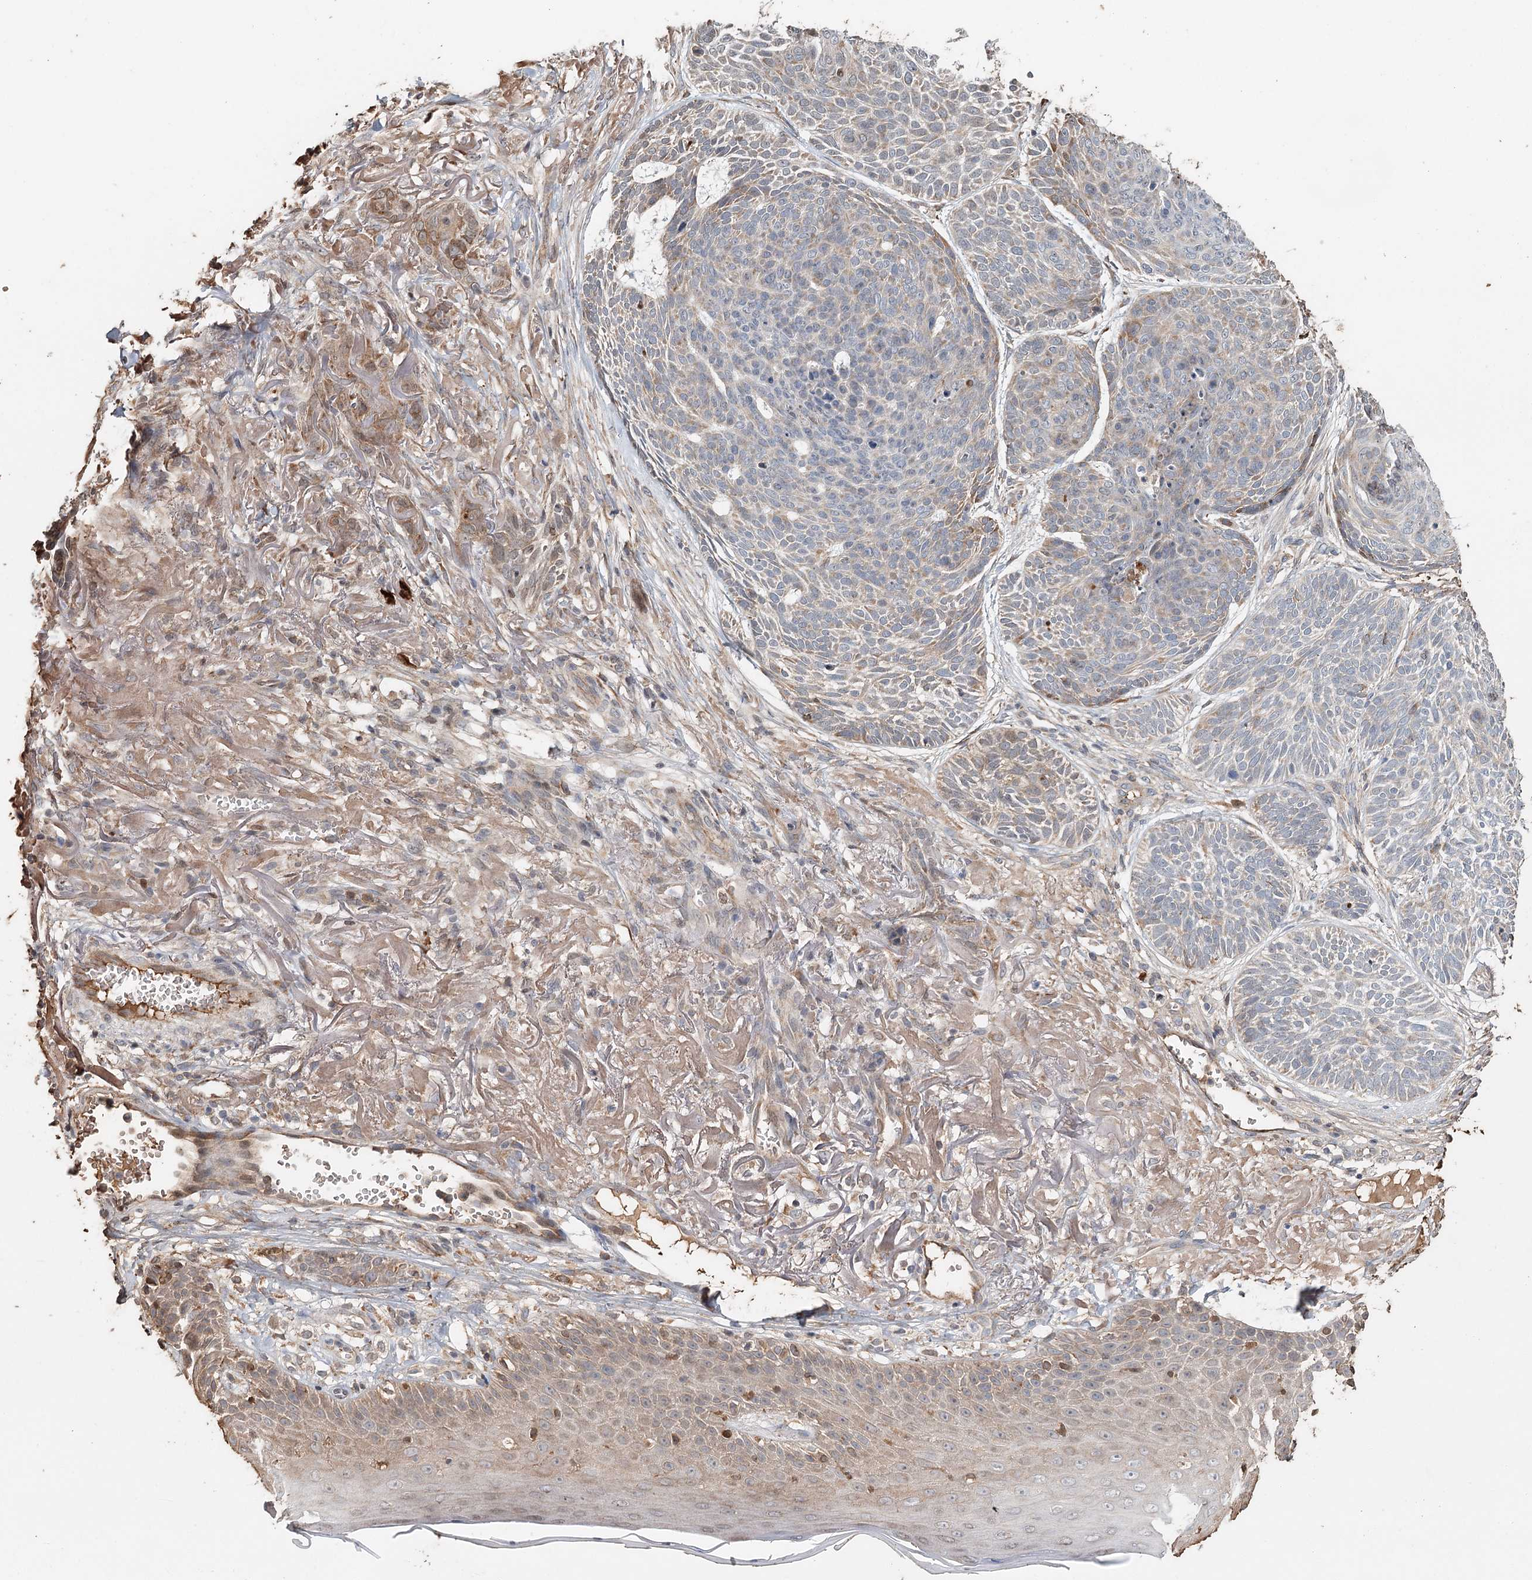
{"staining": {"intensity": "moderate", "quantity": "<25%", "location": "cytoplasmic/membranous"}, "tissue": "skin cancer", "cell_type": "Tumor cells", "image_type": "cancer", "snomed": [{"axis": "morphology", "description": "Normal tissue, NOS"}, {"axis": "morphology", "description": "Basal cell carcinoma"}, {"axis": "topography", "description": "Skin"}], "caption": "Immunohistochemistry (DAB) staining of basal cell carcinoma (skin) exhibits moderate cytoplasmic/membranous protein positivity in approximately <25% of tumor cells.", "gene": "SYVN1", "patient": {"sex": "male", "age": 66}}